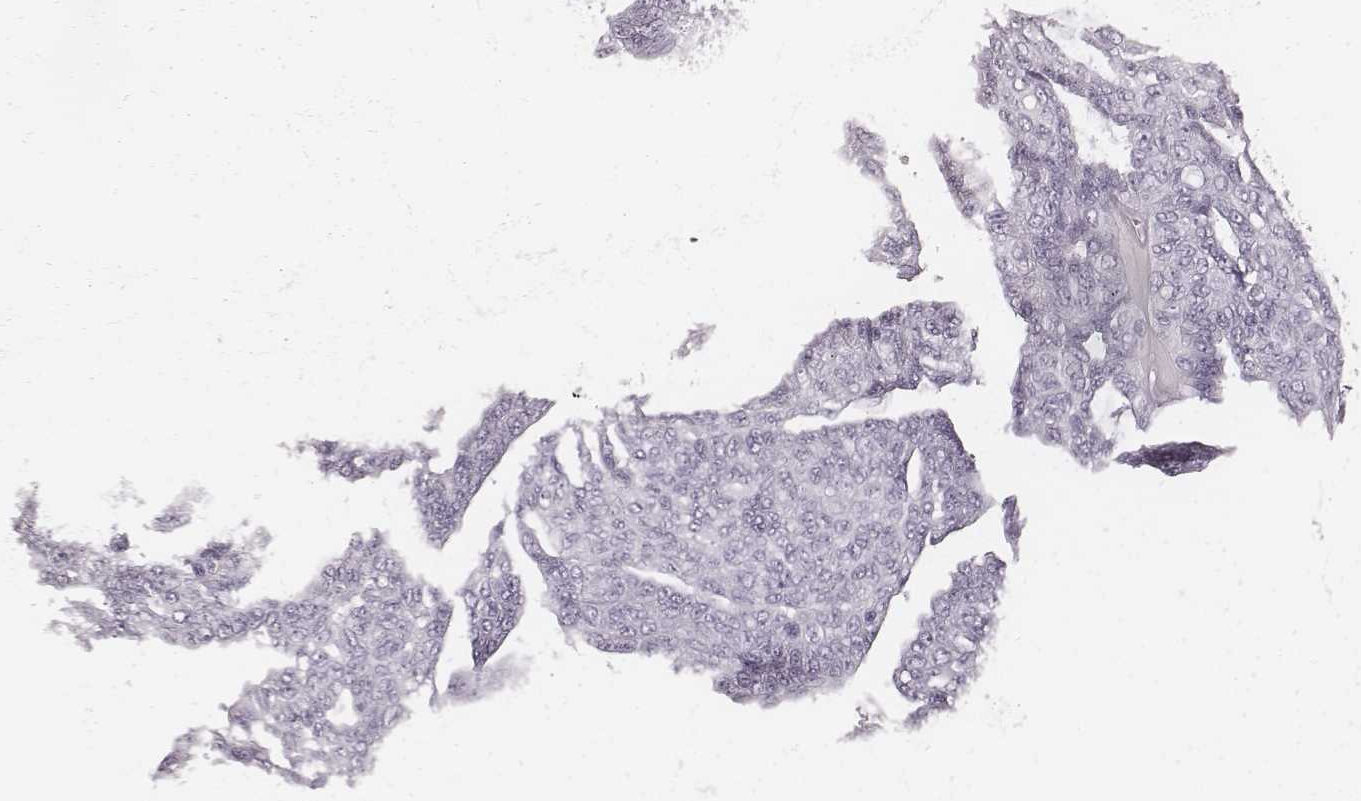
{"staining": {"intensity": "negative", "quantity": "none", "location": "none"}, "tissue": "ovarian cancer", "cell_type": "Tumor cells", "image_type": "cancer", "snomed": [{"axis": "morphology", "description": "Cystadenocarcinoma, serous, NOS"}, {"axis": "topography", "description": "Ovary"}], "caption": "Serous cystadenocarcinoma (ovarian) was stained to show a protein in brown. There is no significant expression in tumor cells.", "gene": "MSX1", "patient": {"sex": "female", "age": 71}}